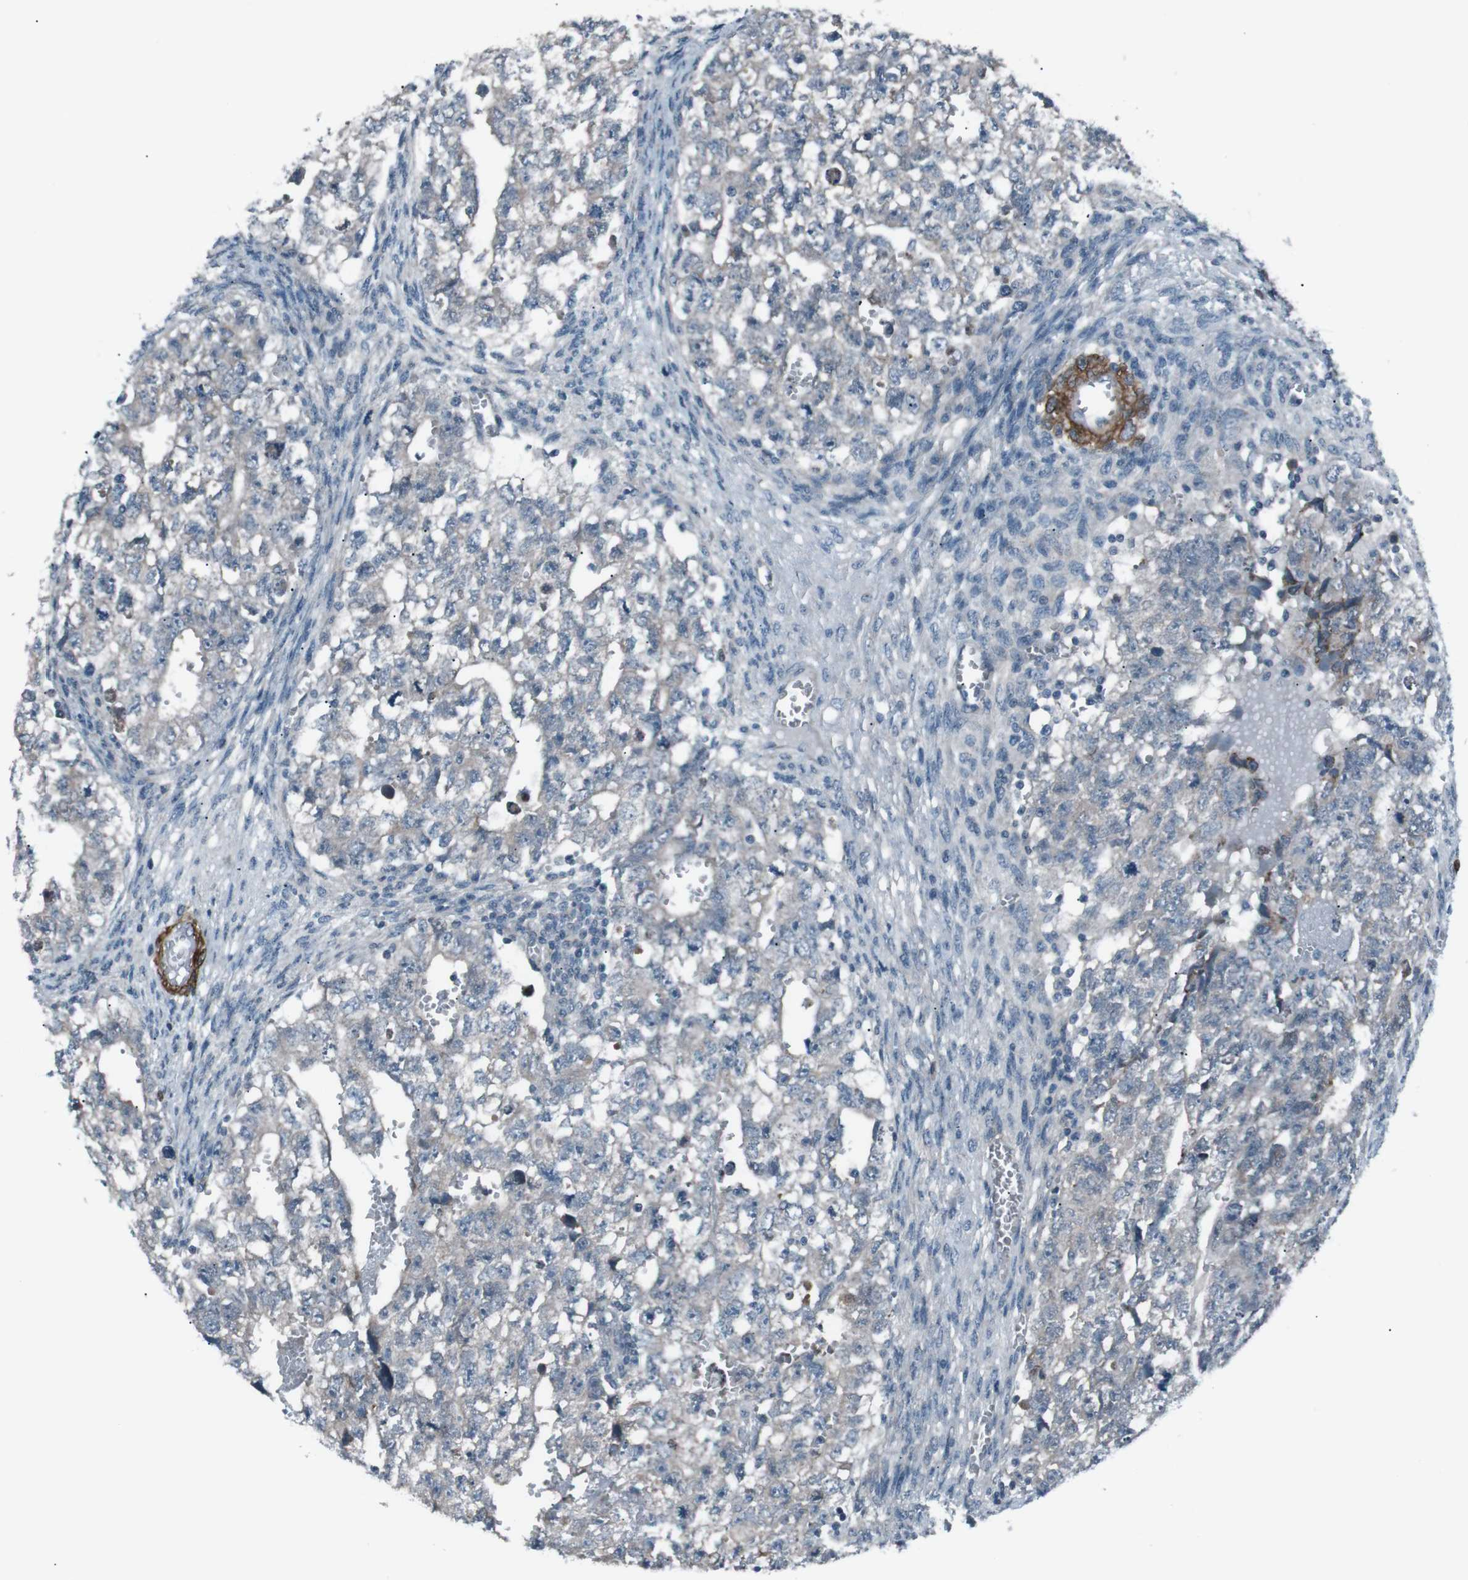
{"staining": {"intensity": "negative", "quantity": "none", "location": "none"}, "tissue": "testis cancer", "cell_type": "Tumor cells", "image_type": "cancer", "snomed": [{"axis": "morphology", "description": "Seminoma, NOS"}, {"axis": "morphology", "description": "Carcinoma, Embryonal, NOS"}, {"axis": "topography", "description": "Testis"}], "caption": "Immunohistochemical staining of human testis cancer (seminoma) exhibits no significant staining in tumor cells.", "gene": "PDLIM5", "patient": {"sex": "male", "age": 38}}